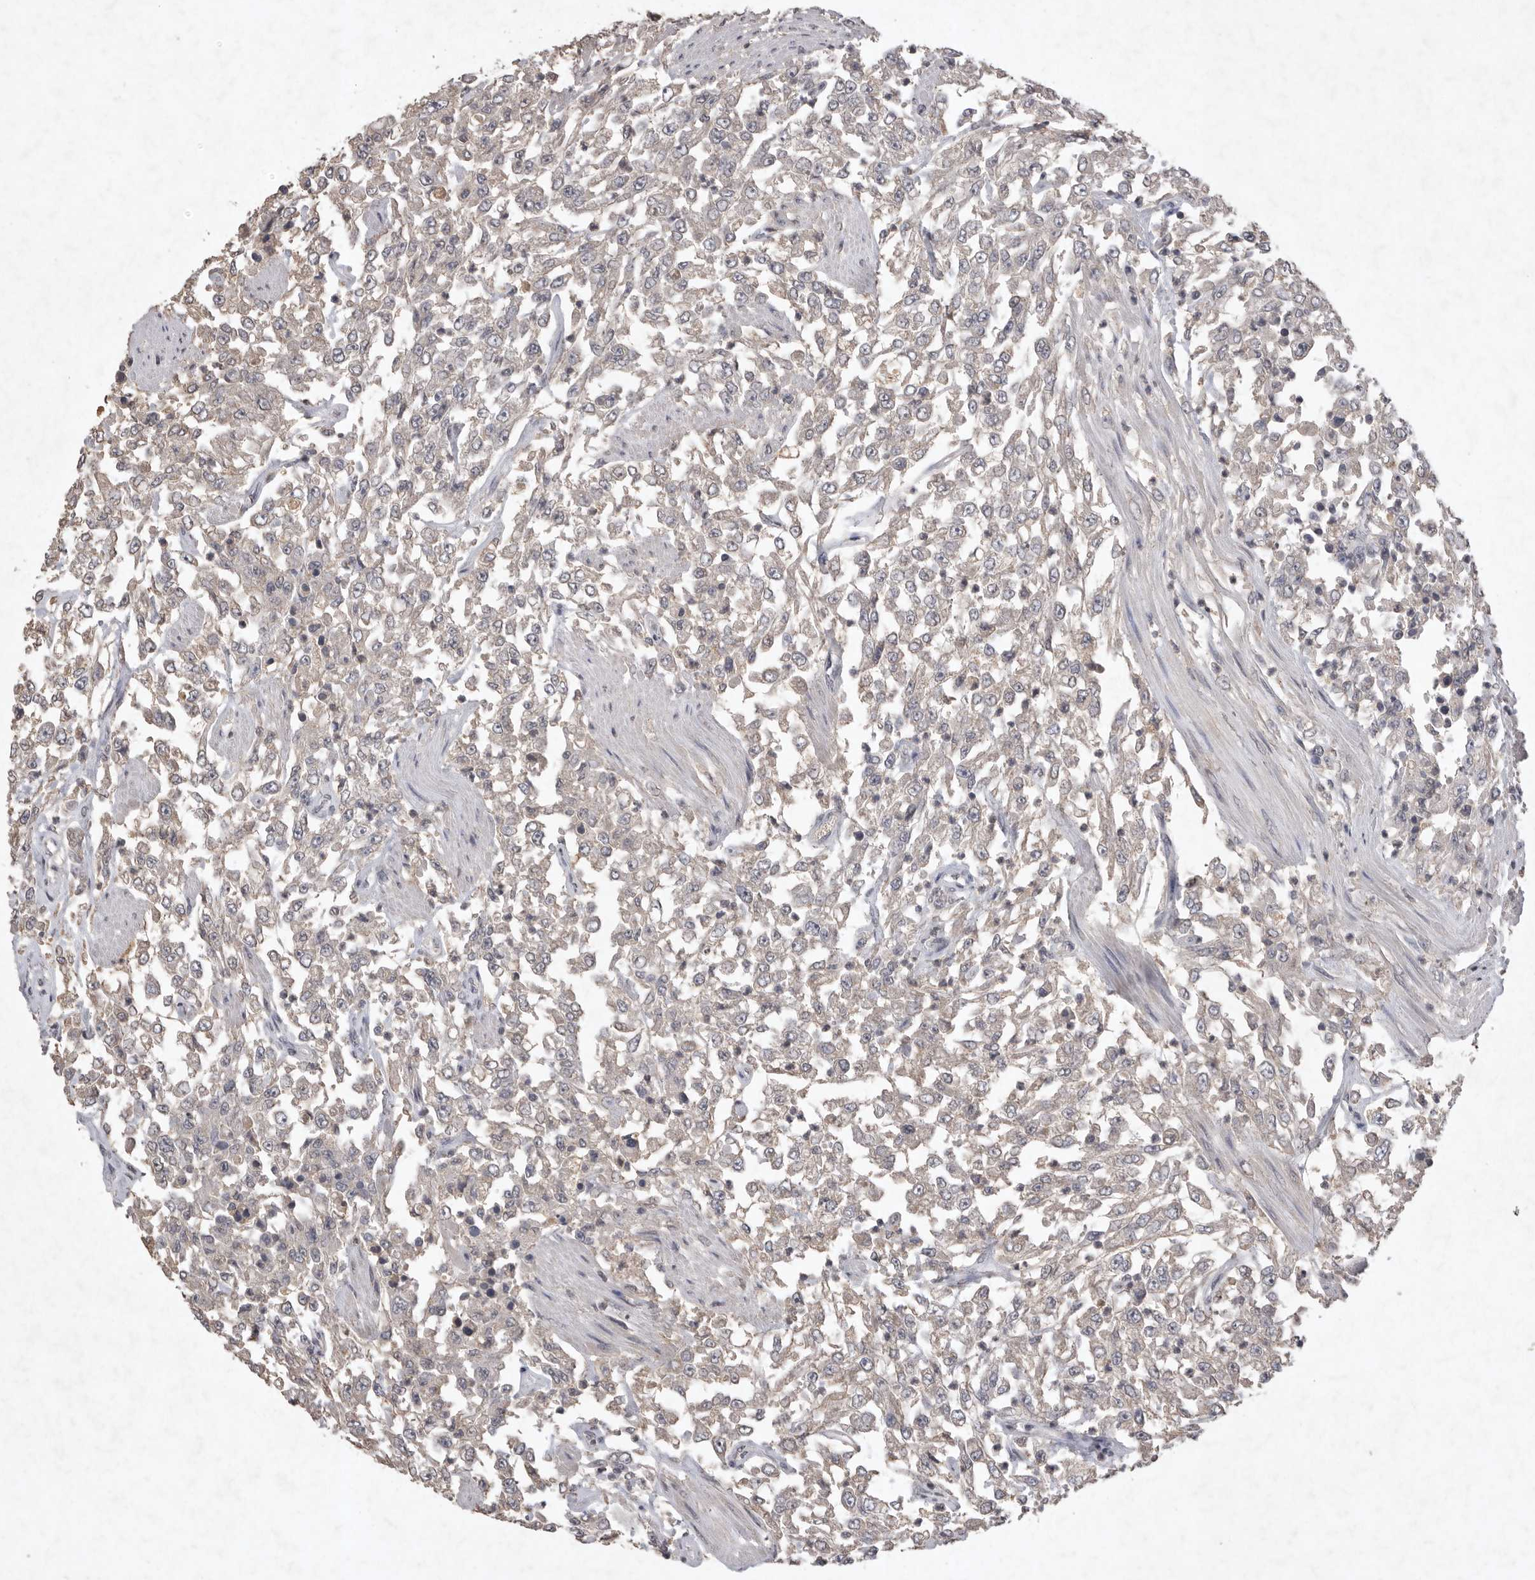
{"staining": {"intensity": "negative", "quantity": "none", "location": "none"}, "tissue": "urothelial cancer", "cell_type": "Tumor cells", "image_type": "cancer", "snomed": [{"axis": "morphology", "description": "Urothelial carcinoma, High grade"}, {"axis": "topography", "description": "Urinary bladder"}], "caption": "The immunohistochemistry (IHC) photomicrograph has no significant positivity in tumor cells of high-grade urothelial carcinoma tissue.", "gene": "APLNR", "patient": {"sex": "male", "age": 46}}